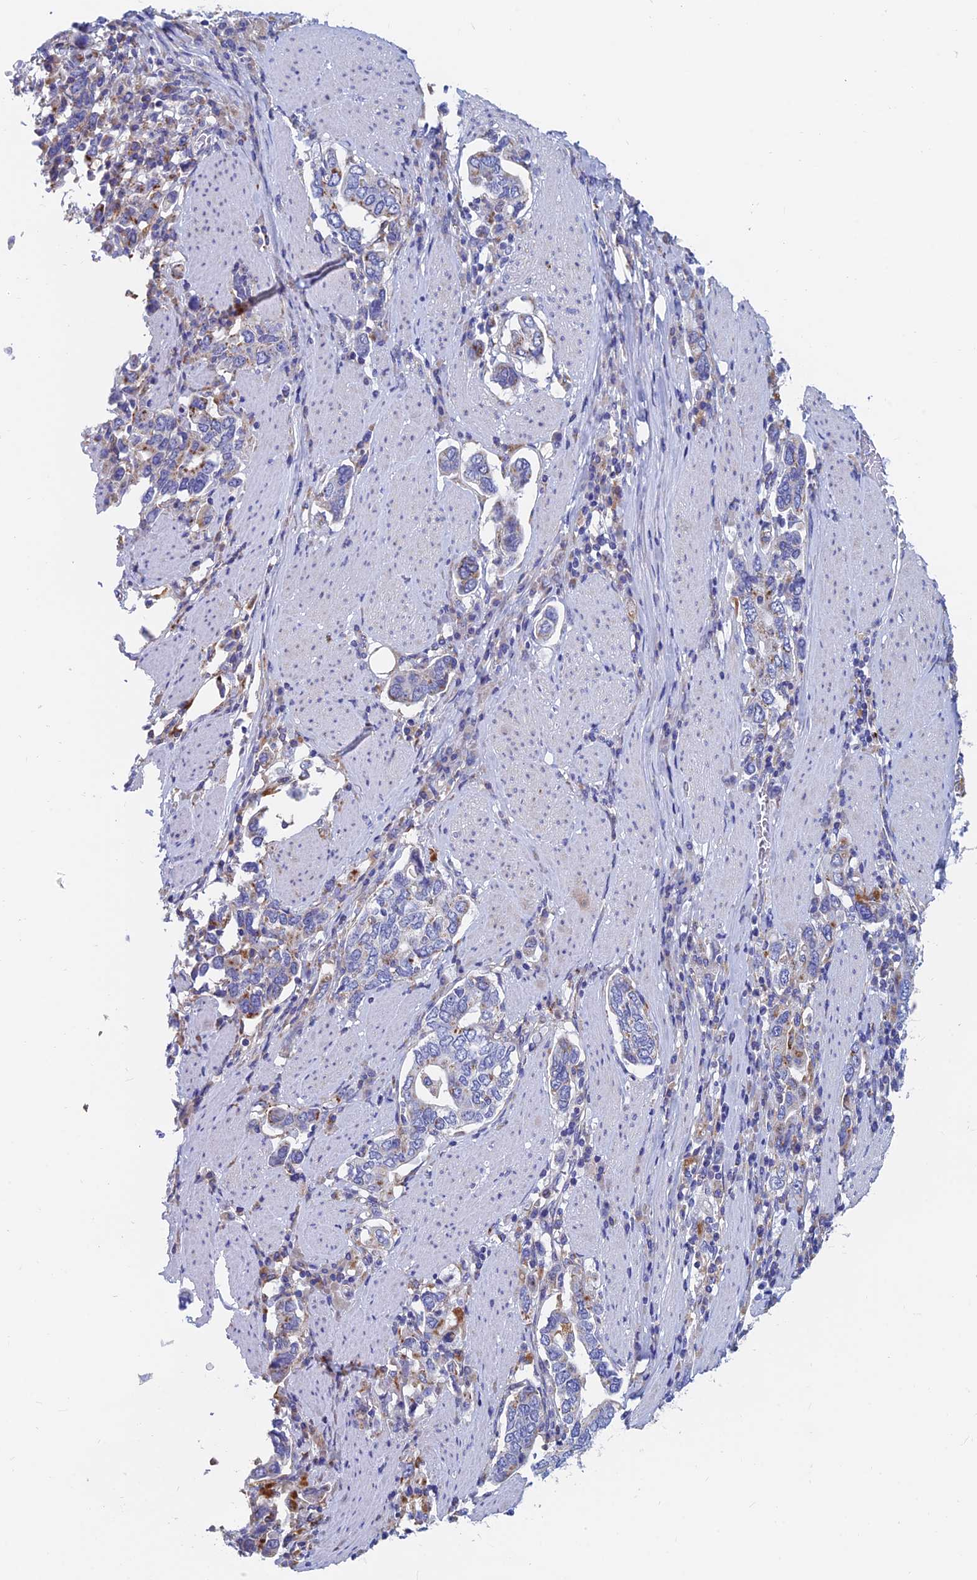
{"staining": {"intensity": "moderate", "quantity": "<25%", "location": "cytoplasmic/membranous"}, "tissue": "stomach cancer", "cell_type": "Tumor cells", "image_type": "cancer", "snomed": [{"axis": "morphology", "description": "Adenocarcinoma, NOS"}, {"axis": "topography", "description": "Stomach, upper"}, {"axis": "topography", "description": "Stomach"}], "caption": "Stomach cancer stained with a brown dye reveals moderate cytoplasmic/membranous positive positivity in about <25% of tumor cells.", "gene": "SPNS1", "patient": {"sex": "male", "age": 62}}